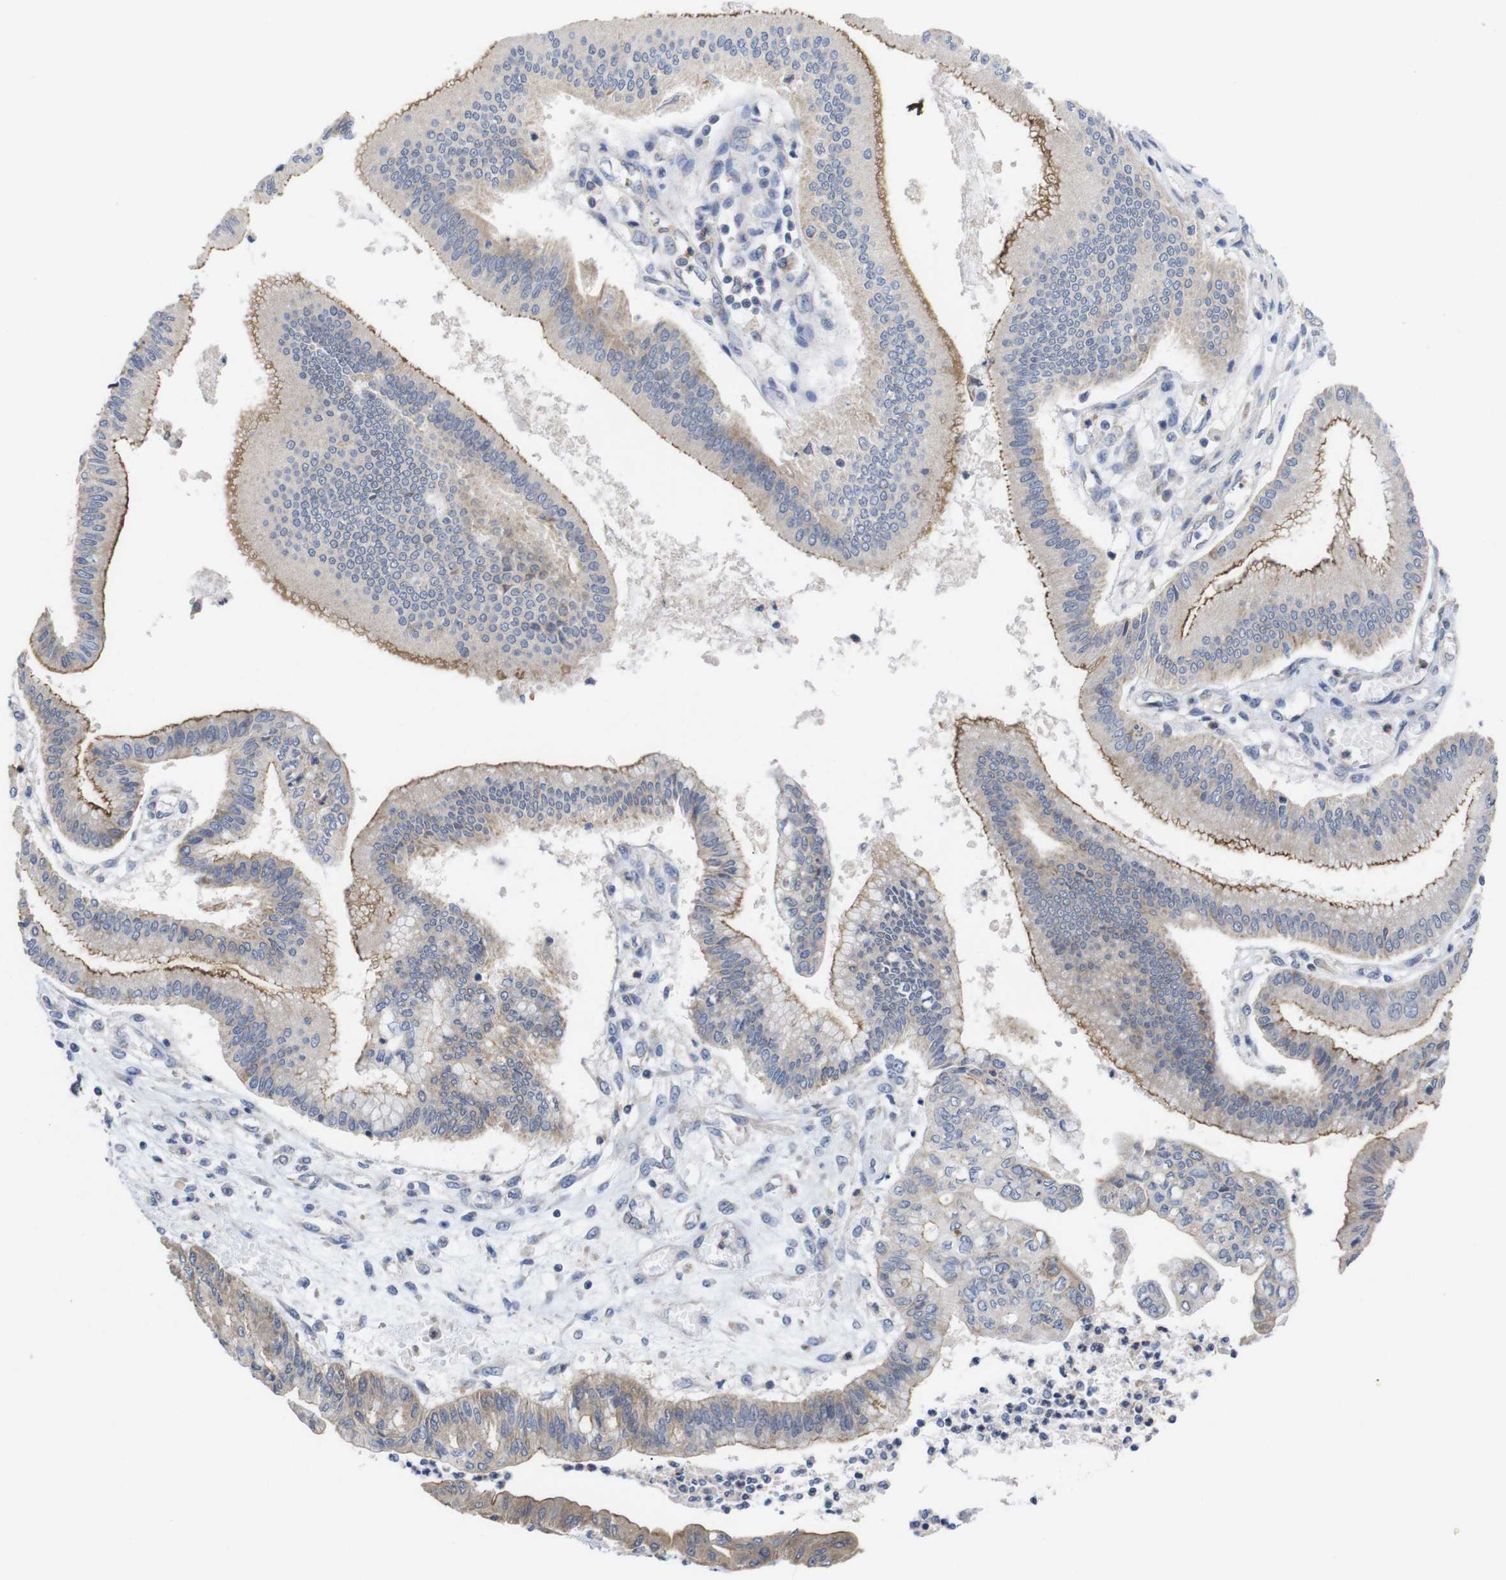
{"staining": {"intensity": "moderate", "quantity": ">75%", "location": "cytoplasmic/membranous"}, "tissue": "pancreatic cancer", "cell_type": "Tumor cells", "image_type": "cancer", "snomed": [{"axis": "morphology", "description": "Adenocarcinoma, NOS"}, {"axis": "topography", "description": "Pancreas"}], "caption": "Immunohistochemical staining of pancreatic cancer (adenocarcinoma) exhibits moderate cytoplasmic/membranous protein staining in approximately >75% of tumor cells.", "gene": "USH1C", "patient": {"sex": "male", "age": 56}}